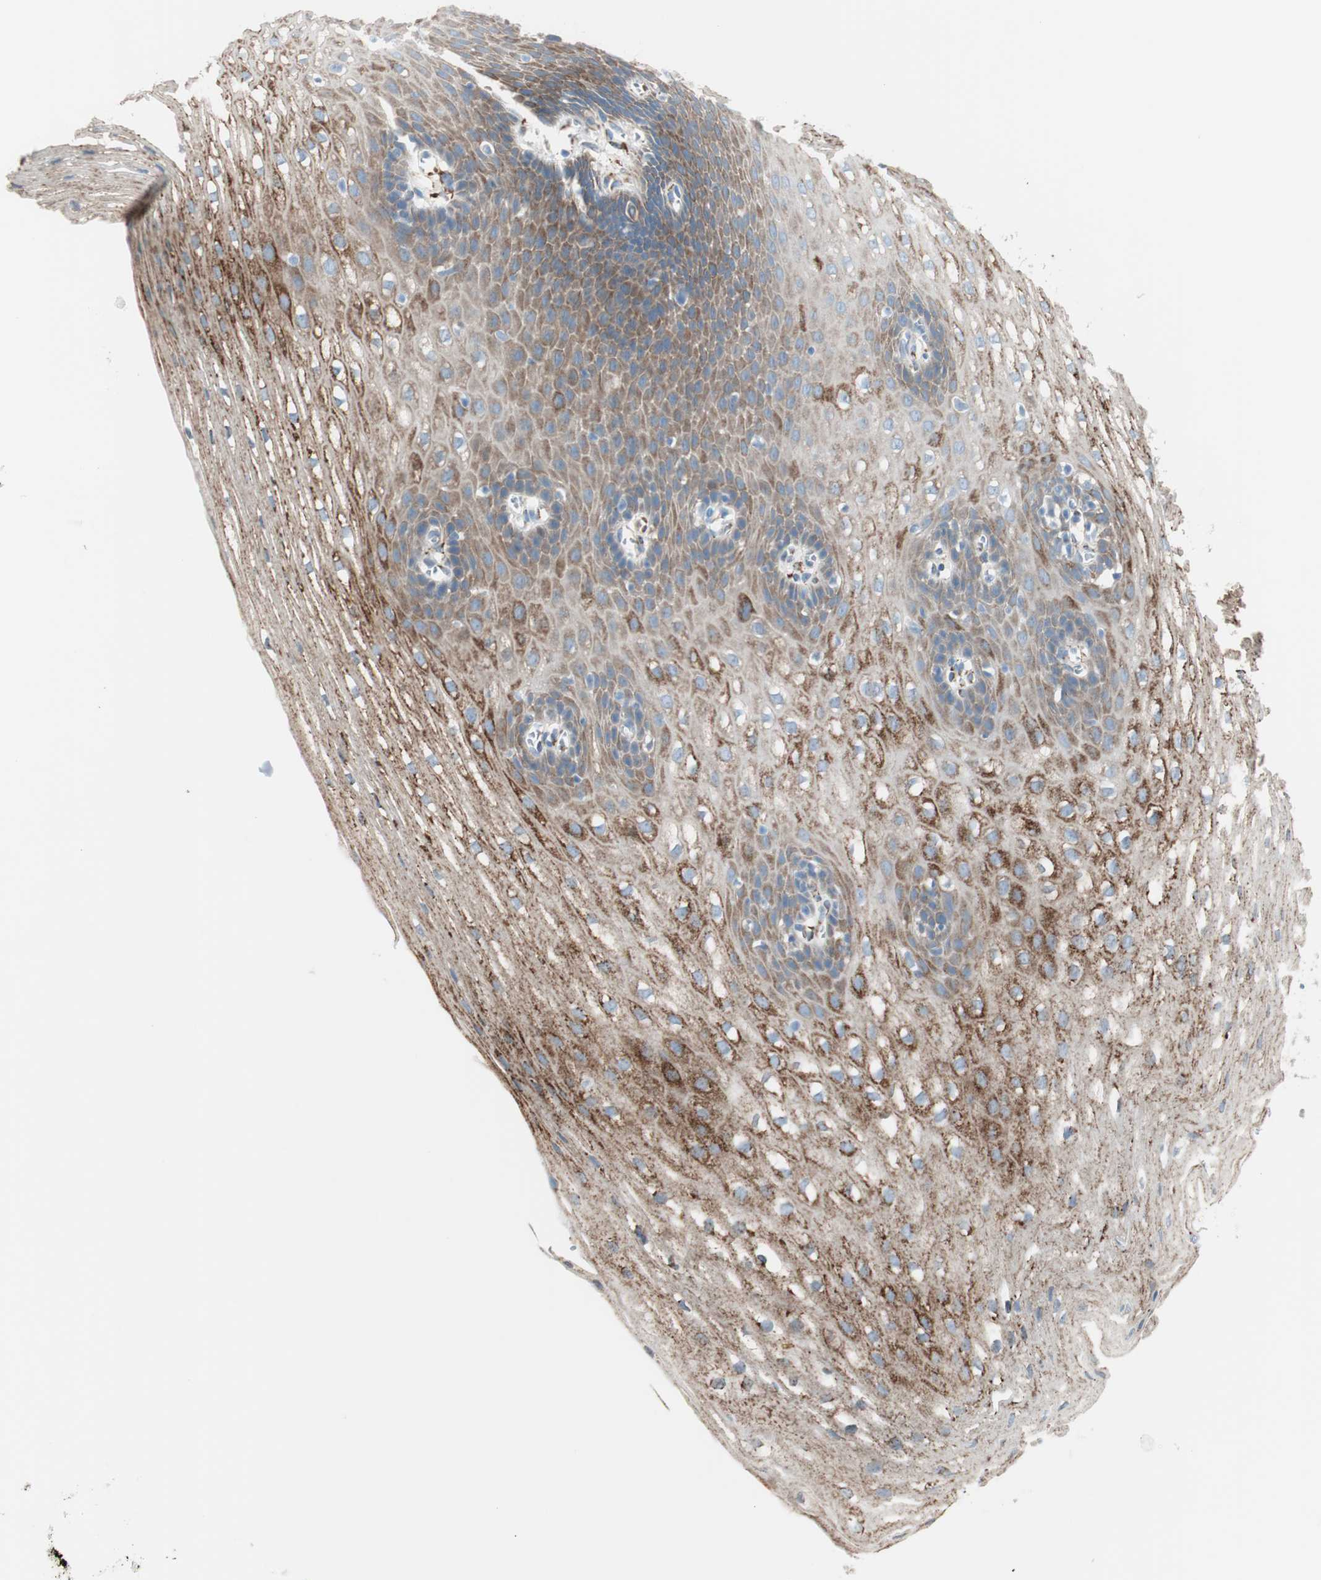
{"staining": {"intensity": "moderate", "quantity": ">75%", "location": "cytoplasmic/membranous"}, "tissue": "esophagus", "cell_type": "Squamous epithelial cells", "image_type": "normal", "snomed": [{"axis": "morphology", "description": "Normal tissue, NOS"}, {"axis": "topography", "description": "Esophagus"}], "caption": "IHC (DAB (3,3'-diaminobenzidine)) staining of unremarkable esophagus reveals moderate cytoplasmic/membranous protein positivity in approximately >75% of squamous epithelial cells. The staining was performed using DAB (3,3'-diaminobenzidine) to visualize the protein expression in brown, while the nuclei were stained in blue with hematoxylin (Magnification: 20x).", "gene": "P4HTM", "patient": {"sex": "male", "age": 48}}